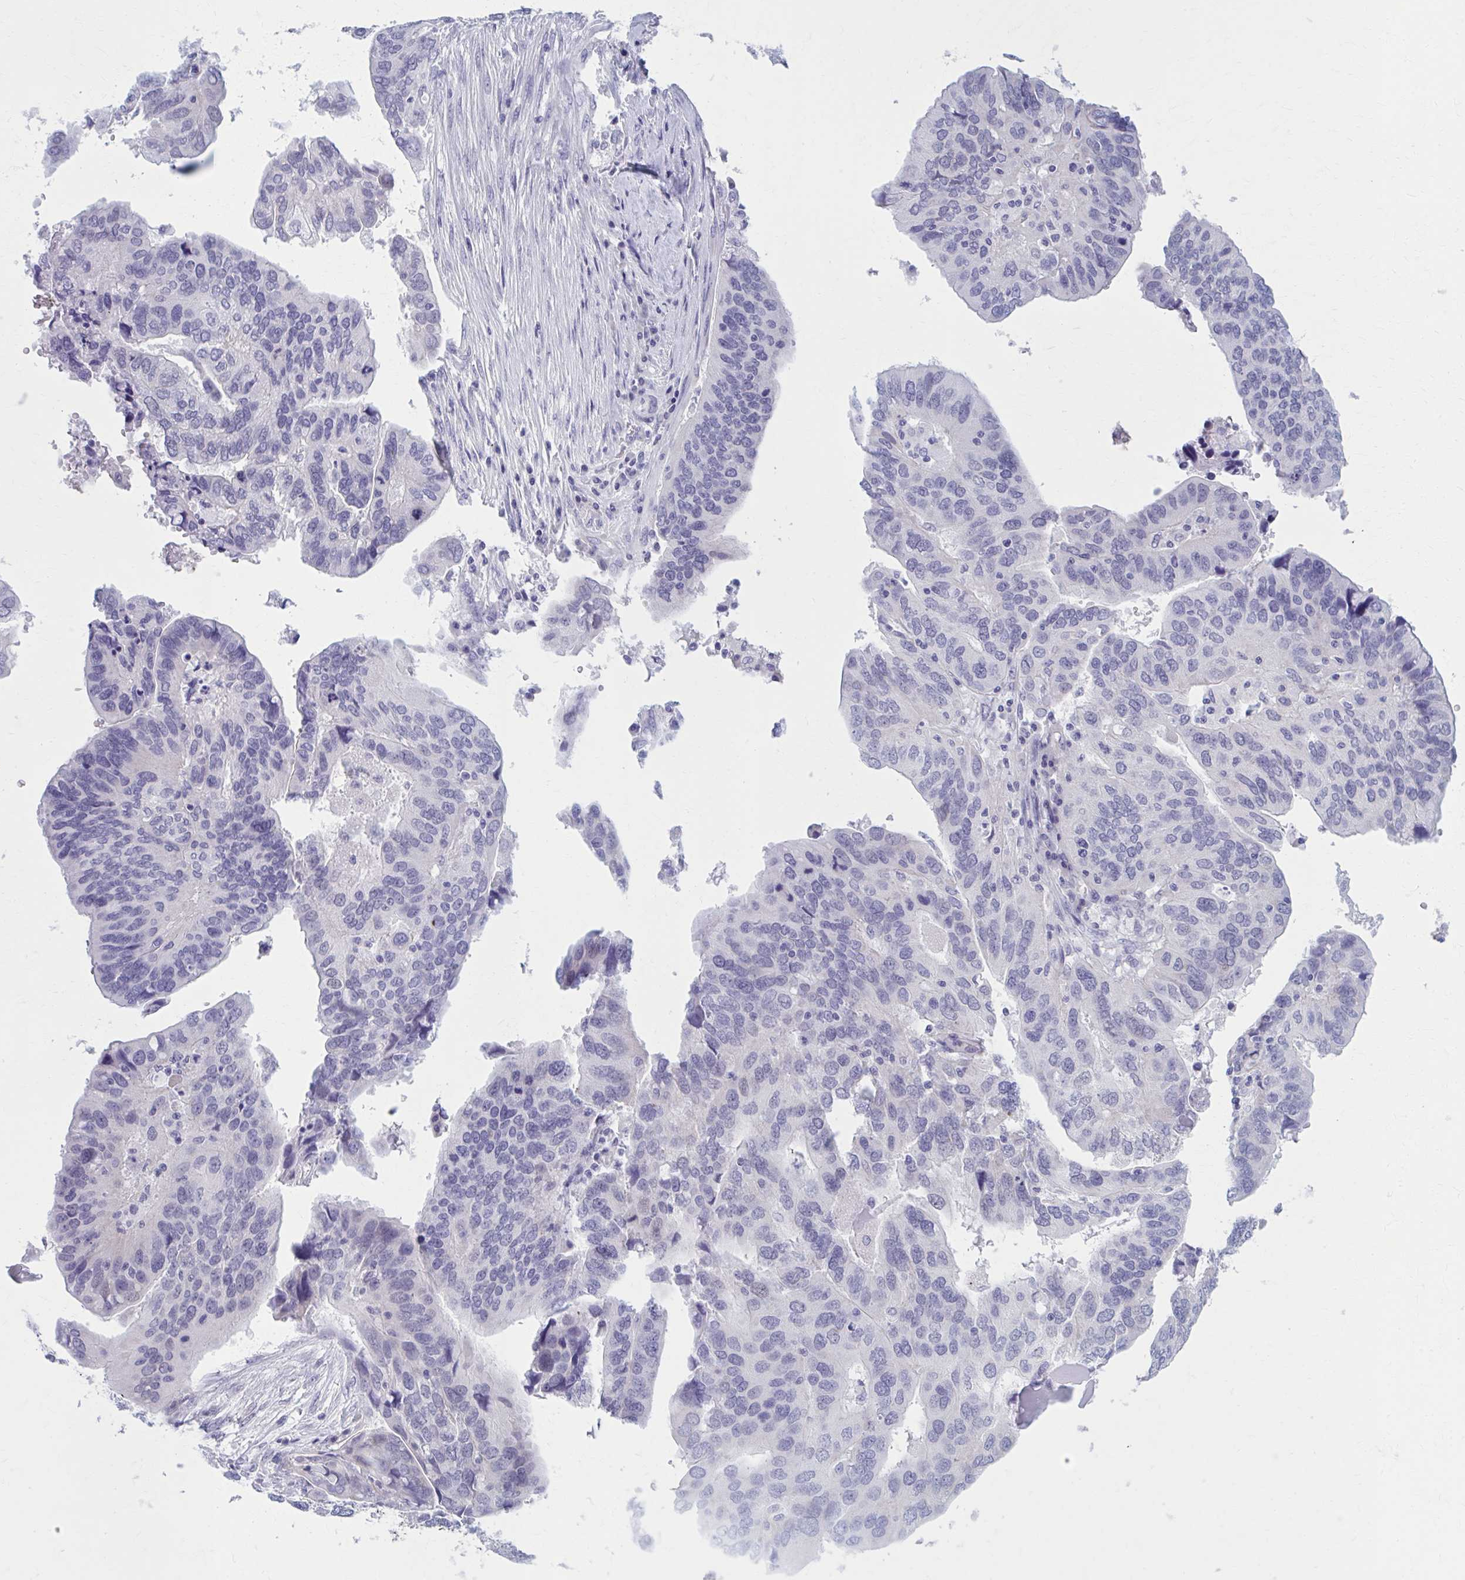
{"staining": {"intensity": "negative", "quantity": "none", "location": "none"}, "tissue": "ovarian cancer", "cell_type": "Tumor cells", "image_type": "cancer", "snomed": [{"axis": "morphology", "description": "Cystadenocarcinoma, serous, NOS"}, {"axis": "topography", "description": "Ovary"}], "caption": "A micrograph of ovarian serous cystadenocarcinoma stained for a protein displays no brown staining in tumor cells.", "gene": "CCDC105", "patient": {"sex": "female", "age": 79}}